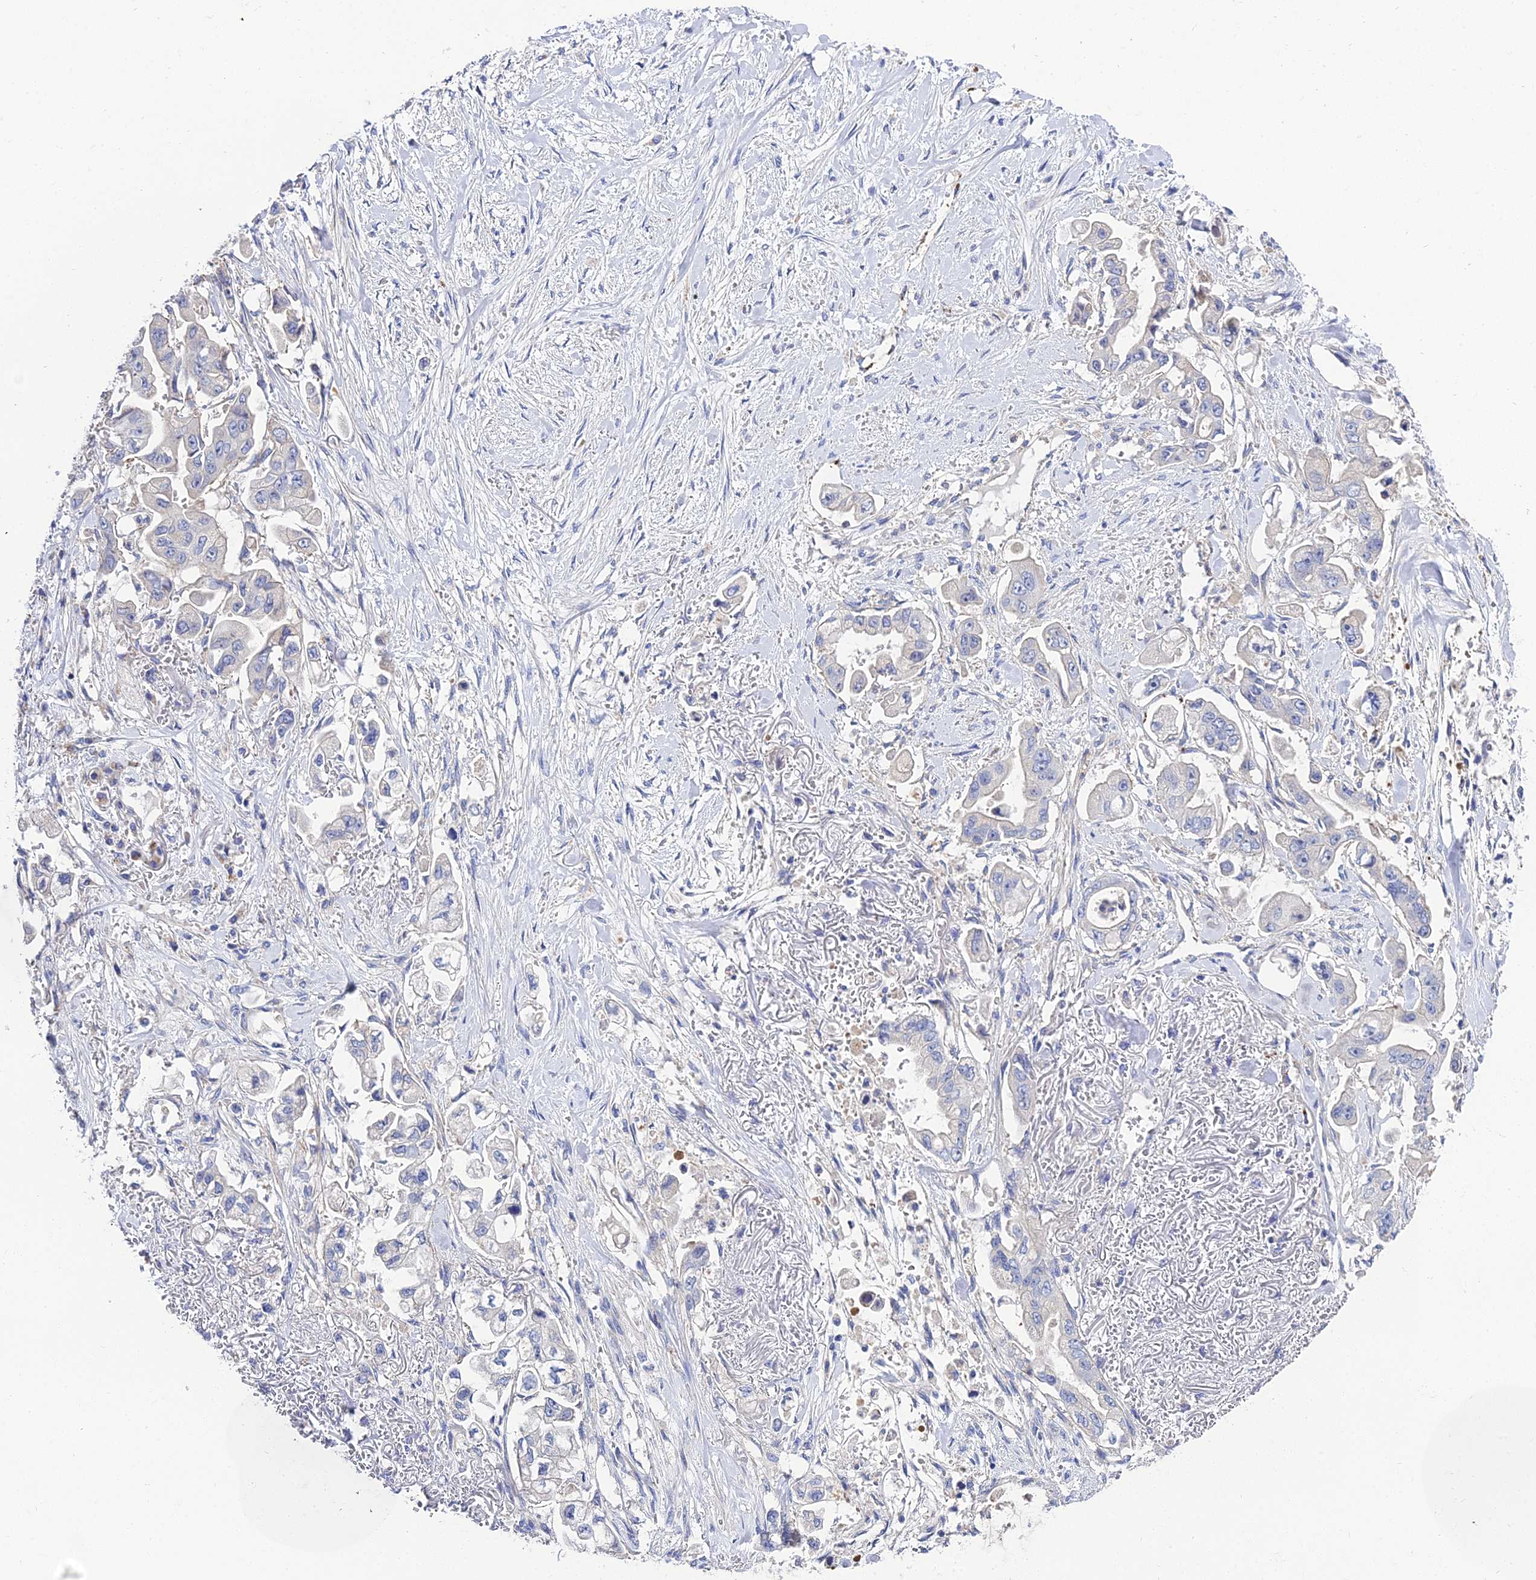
{"staining": {"intensity": "negative", "quantity": "none", "location": "none"}, "tissue": "stomach cancer", "cell_type": "Tumor cells", "image_type": "cancer", "snomed": [{"axis": "morphology", "description": "Adenocarcinoma, NOS"}, {"axis": "topography", "description": "Stomach"}], "caption": "Adenocarcinoma (stomach) stained for a protein using IHC reveals no positivity tumor cells.", "gene": "APOBEC3H", "patient": {"sex": "male", "age": 62}}